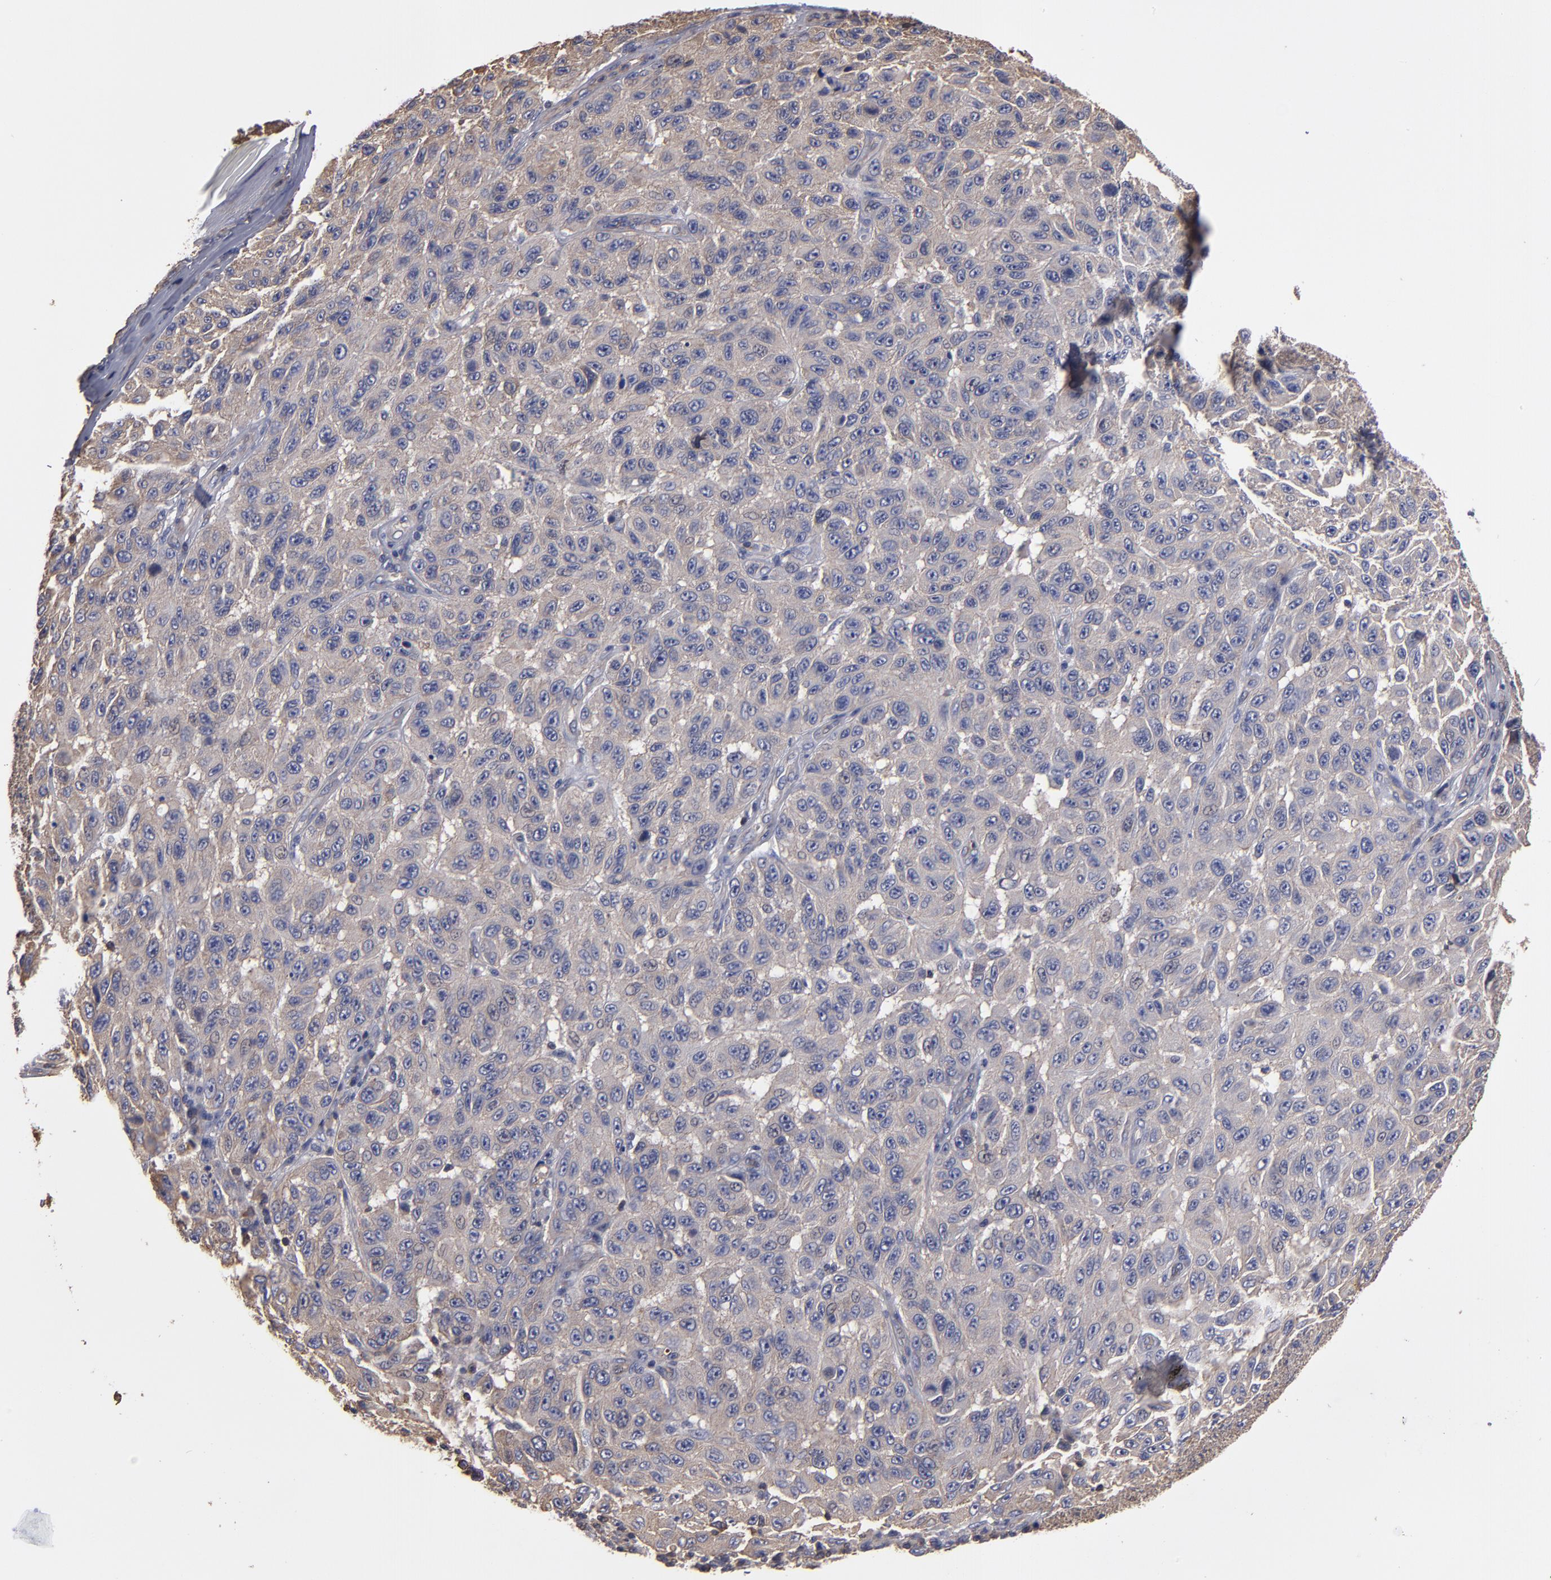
{"staining": {"intensity": "weak", "quantity": "25%-75%", "location": "cytoplasmic/membranous"}, "tissue": "melanoma", "cell_type": "Tumor cells", "image_type": "cancer", "snomed": [{"axis": "morphology", "description": "Malignant melanoma, NOS"}, {"axis": "topography", "description": "Skin"}], "caption": "This photomicrograph reveals IHC staining of melanoma, with low weak cytoplasmic/membranous positivity in about 25%-75% of tumor cells.", "gene": "ESYT2", "patient": {"sex": "male", "age": 30}}